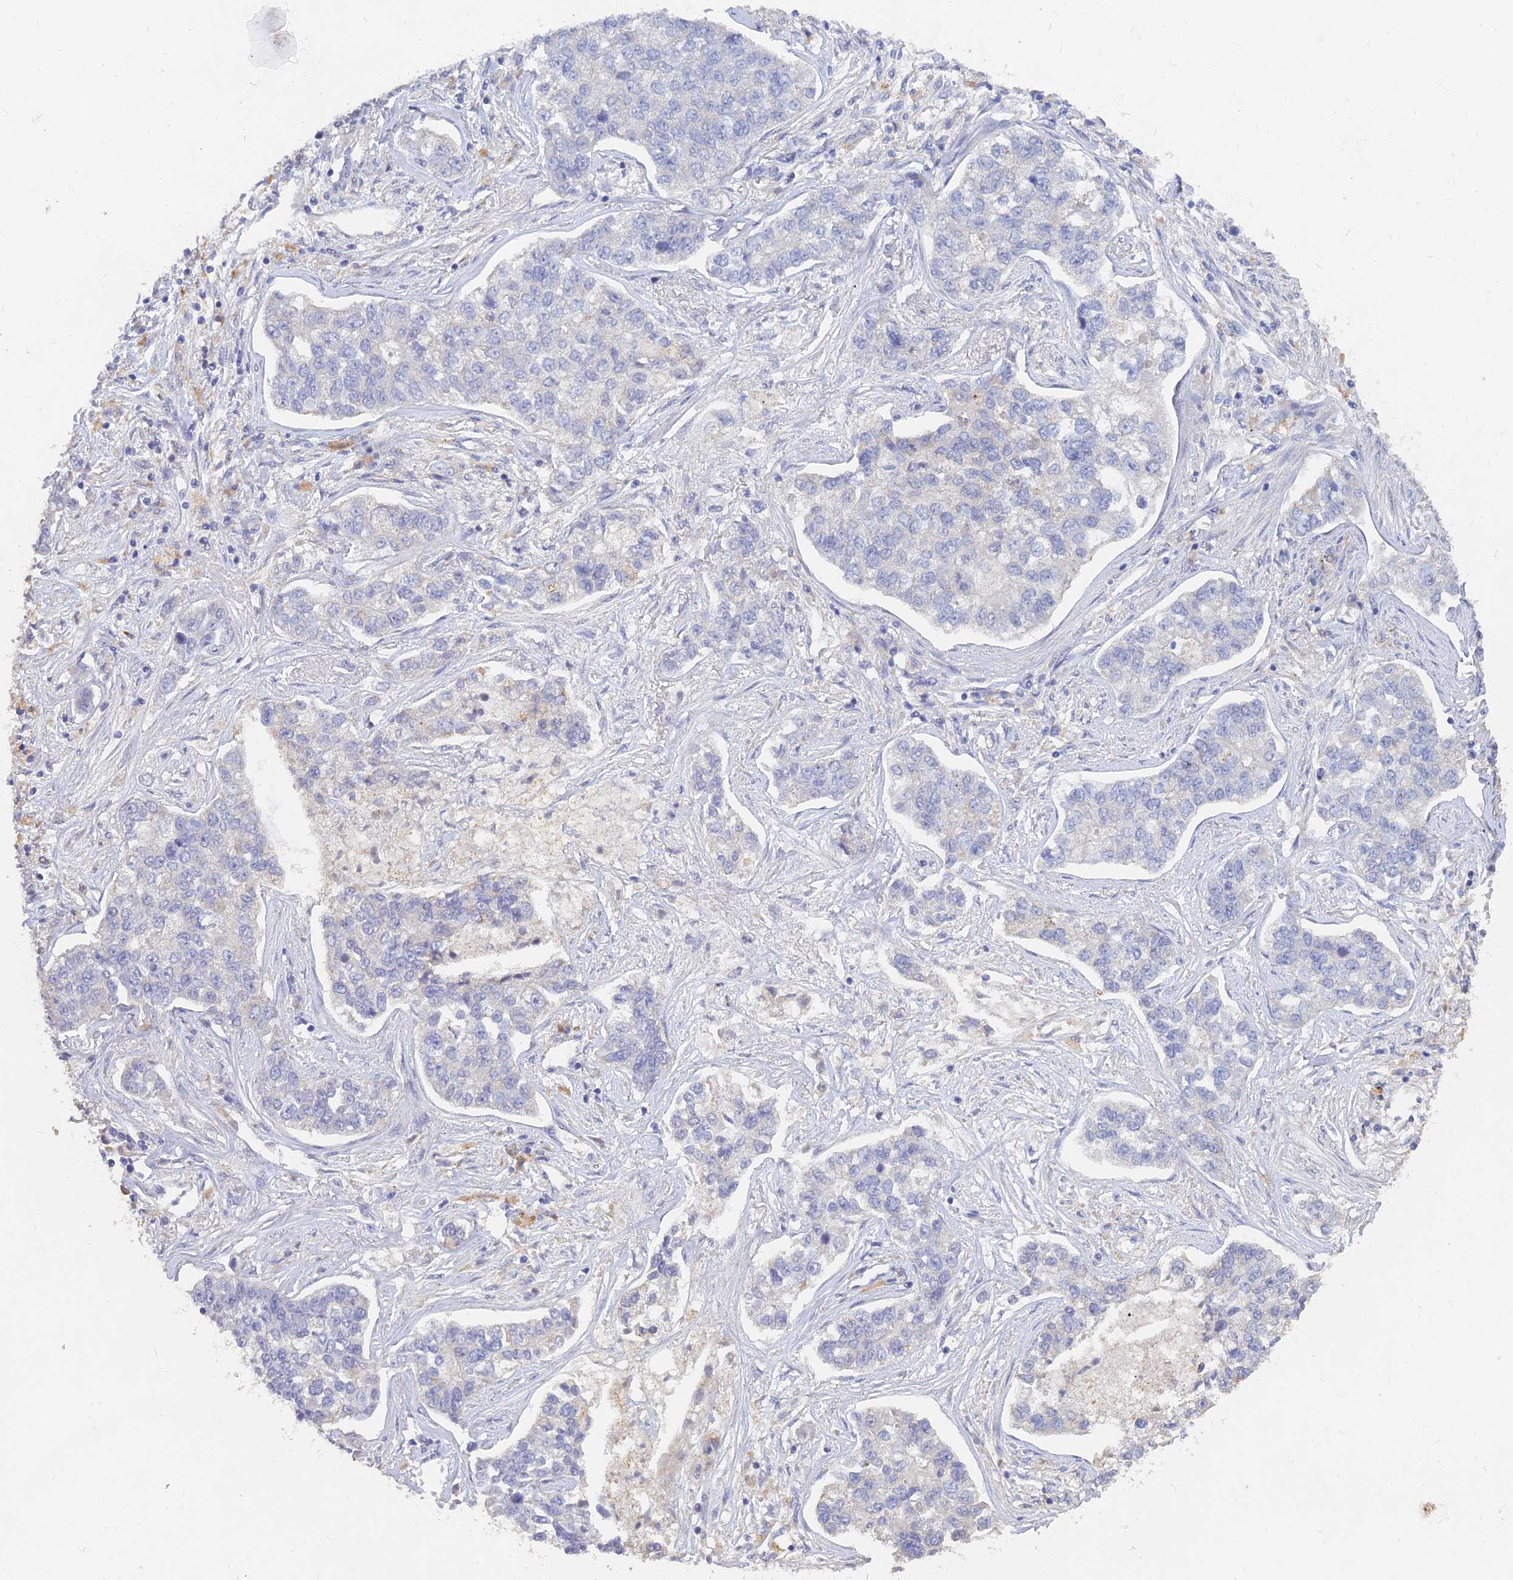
{"staining": {"intensity": "negative", "quantity": "none", "location": "none"}, "tissue": "lung cancer", "cell_type": "Tumor cells", "image_type": "cancer", "snomed": [{"axis": "morphology", "description": "Adenocarcinoma, NOS"}, {"axis": "topography", "description": "Lung"}], "caption": "IHC of lung cancer shows no expression in tumor cells.", "gene": "ARRDC1", "patient": {"sex": "male", "age": 49}}